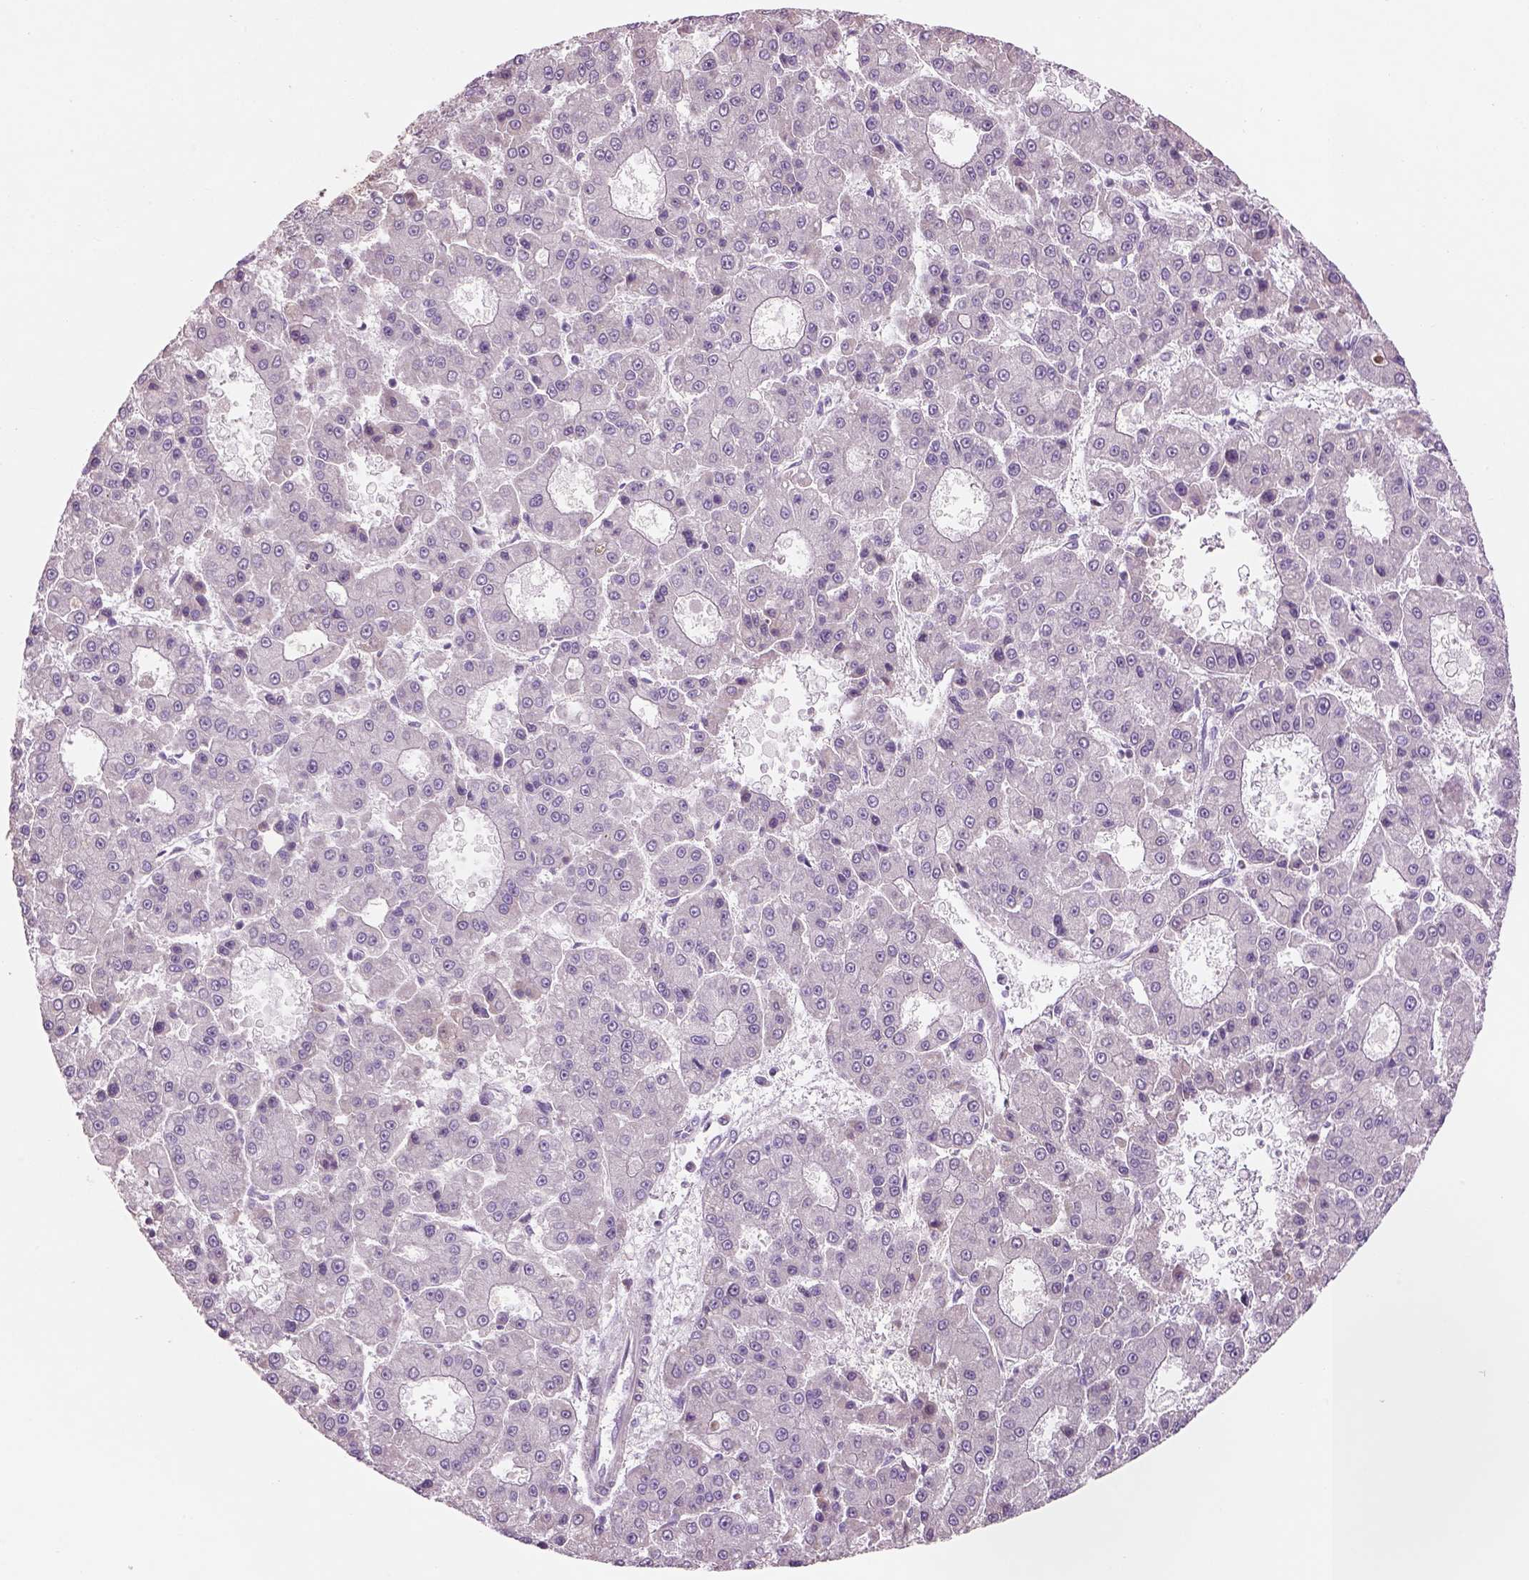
{"staining": {"intensity": "negative", "quantity": "none", "location": "none"}, "tissue": "liver cancer", "cell_type": "Tumor cells", "image_type": "cancer", "snomed": [{"axis": "morphology", "description": "Carcinoma, Hepatocellular, NOS"}, {"axis": "topography", "description": "Liver"}], "caption": "There is no significant staining in tumor cells of hepatocellular carcinoma (liver).", "gene": "IFT52", "patient": {"sex": "male", "age": 70}}